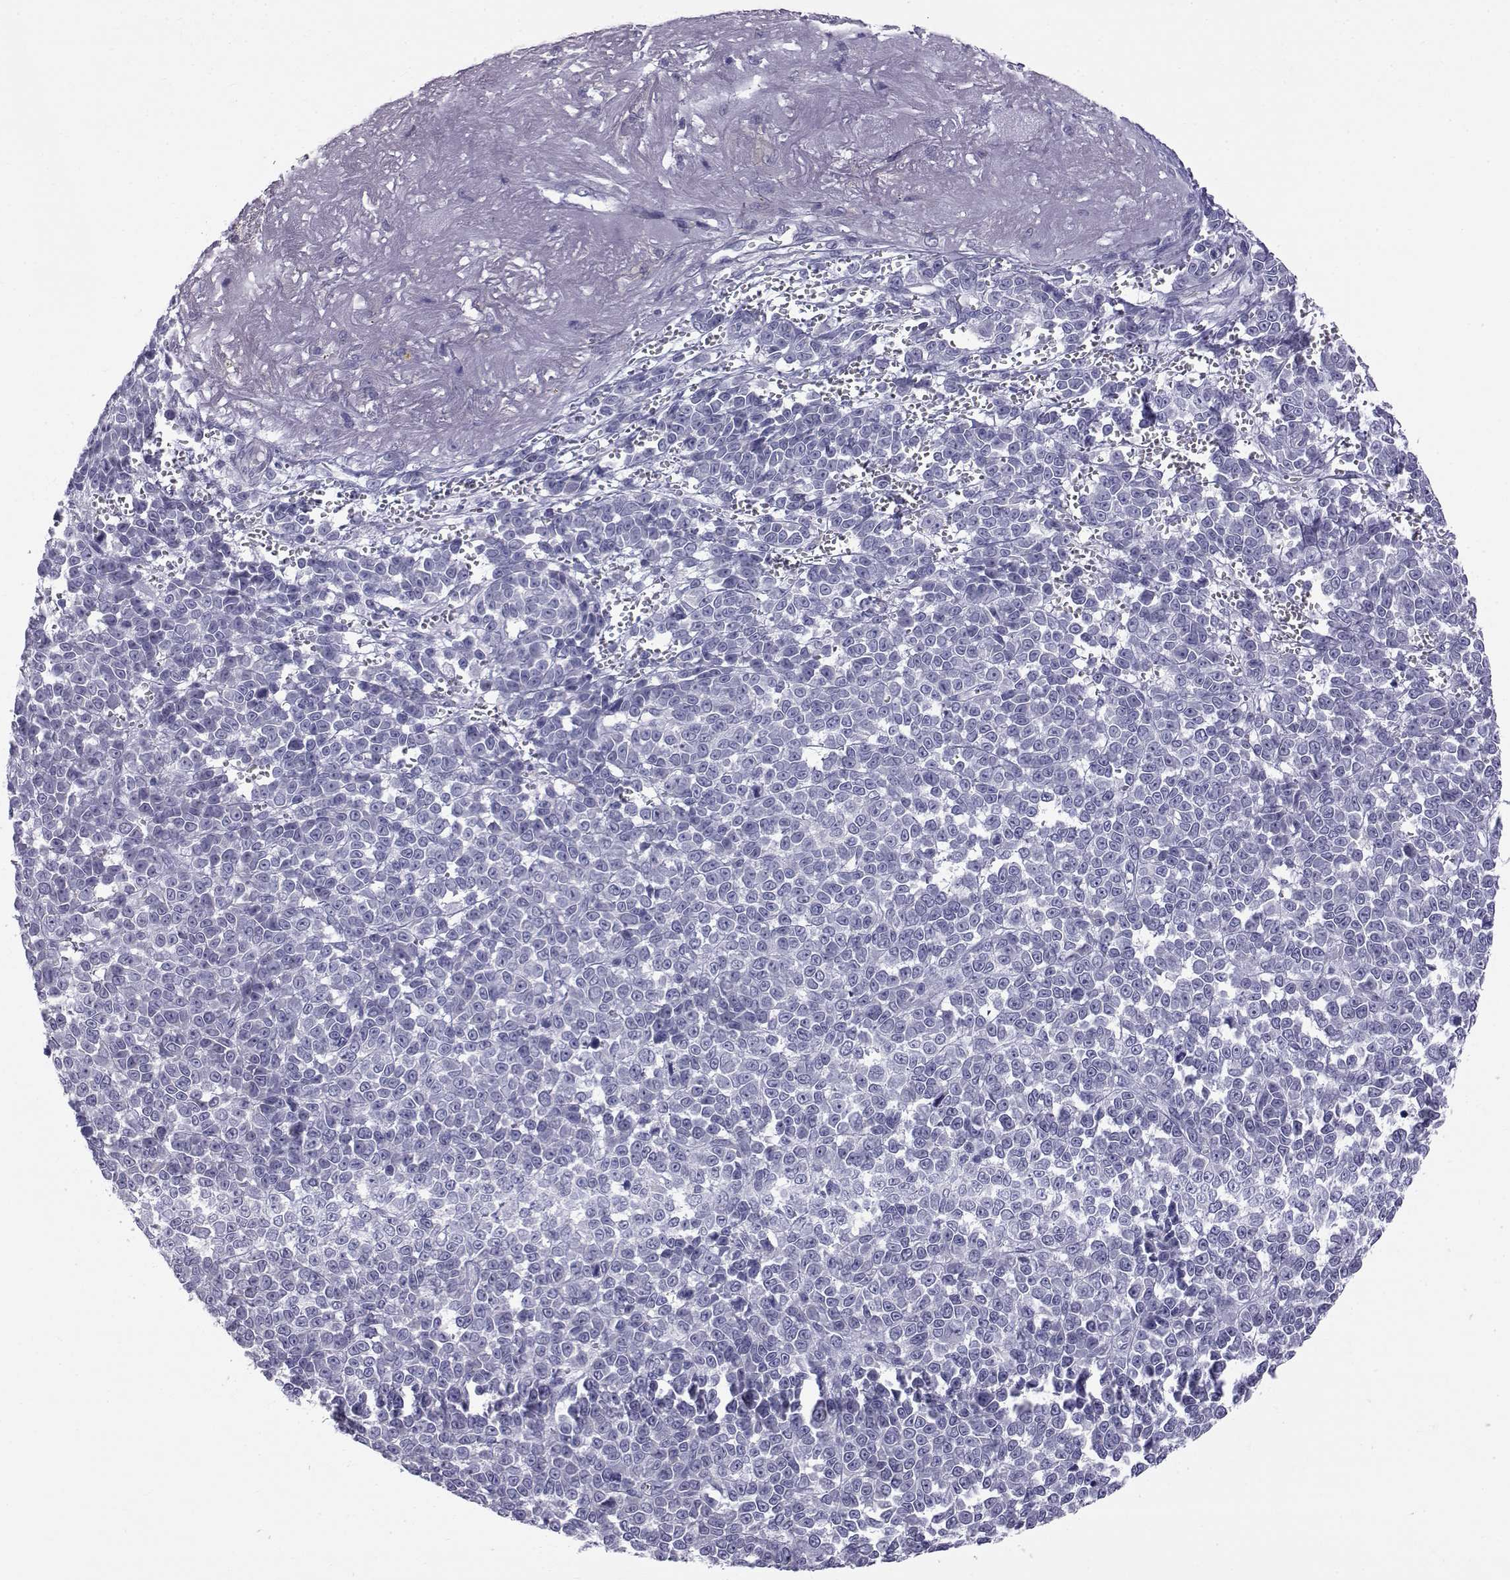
{"staining": {"intensity": "negative", "quantity": "none", "location": "none"}, "tissue": "melanoma", "cell_type": "Tumor cells", "image_type": "cancer", "snomed": [{"axis": "morphology", "description": "Malignant melanoma, NOS"}, {"axis": "topography", "description": "Skin"}], "caption": "The immunohistochemistry (IHC) photomicrograph has no significant staining in tumor cells of malignant melanoma tissue.", "gene": "RNASE12", "patient": {"sex": "female", "age": 95}}